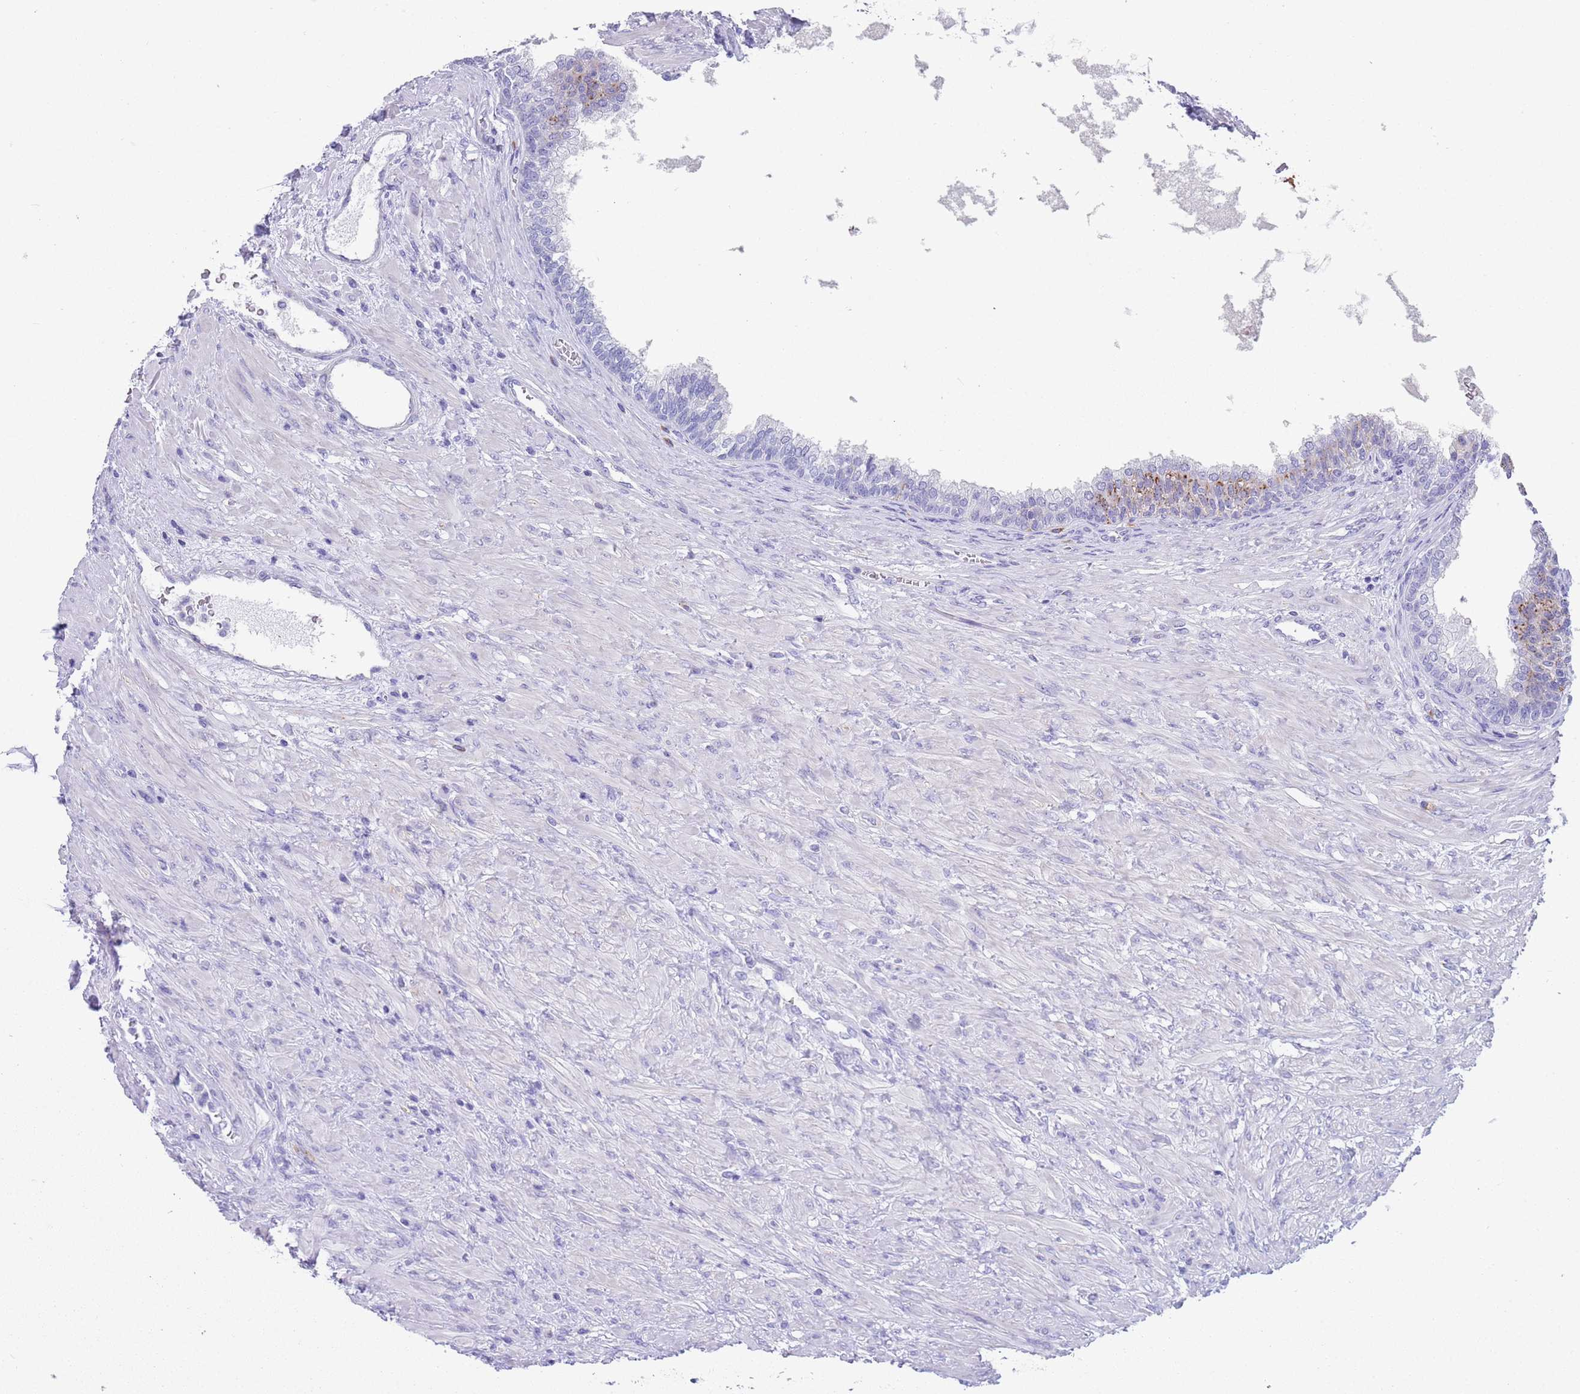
{"staining": {"intensity": "moderate", "quantity": "<25%", "location": "cytoplasmic/membranous"}, "tissue": "prostate", "cell_type": "Glandular cells", "image_type": "normal", "snomed": [{"axis": "morphology", "description": "Normal tissue, NOS"}, {"axis": "topography", "description": "Prostate"}], "caption": "IHC staining of unremarkable prostate, which demonstrates low levels of moderate cytoplasmic/membranous expression in about <25% of glandular cells indicating moderate cytoplasmic/membranous protein staining. The staining was performed using DAB (brown) for protein detection and nuclei were counterstained in hematoxylin (blue).", "gene": "CPXM2", "patient": {"sex": "male", "age": 76}}